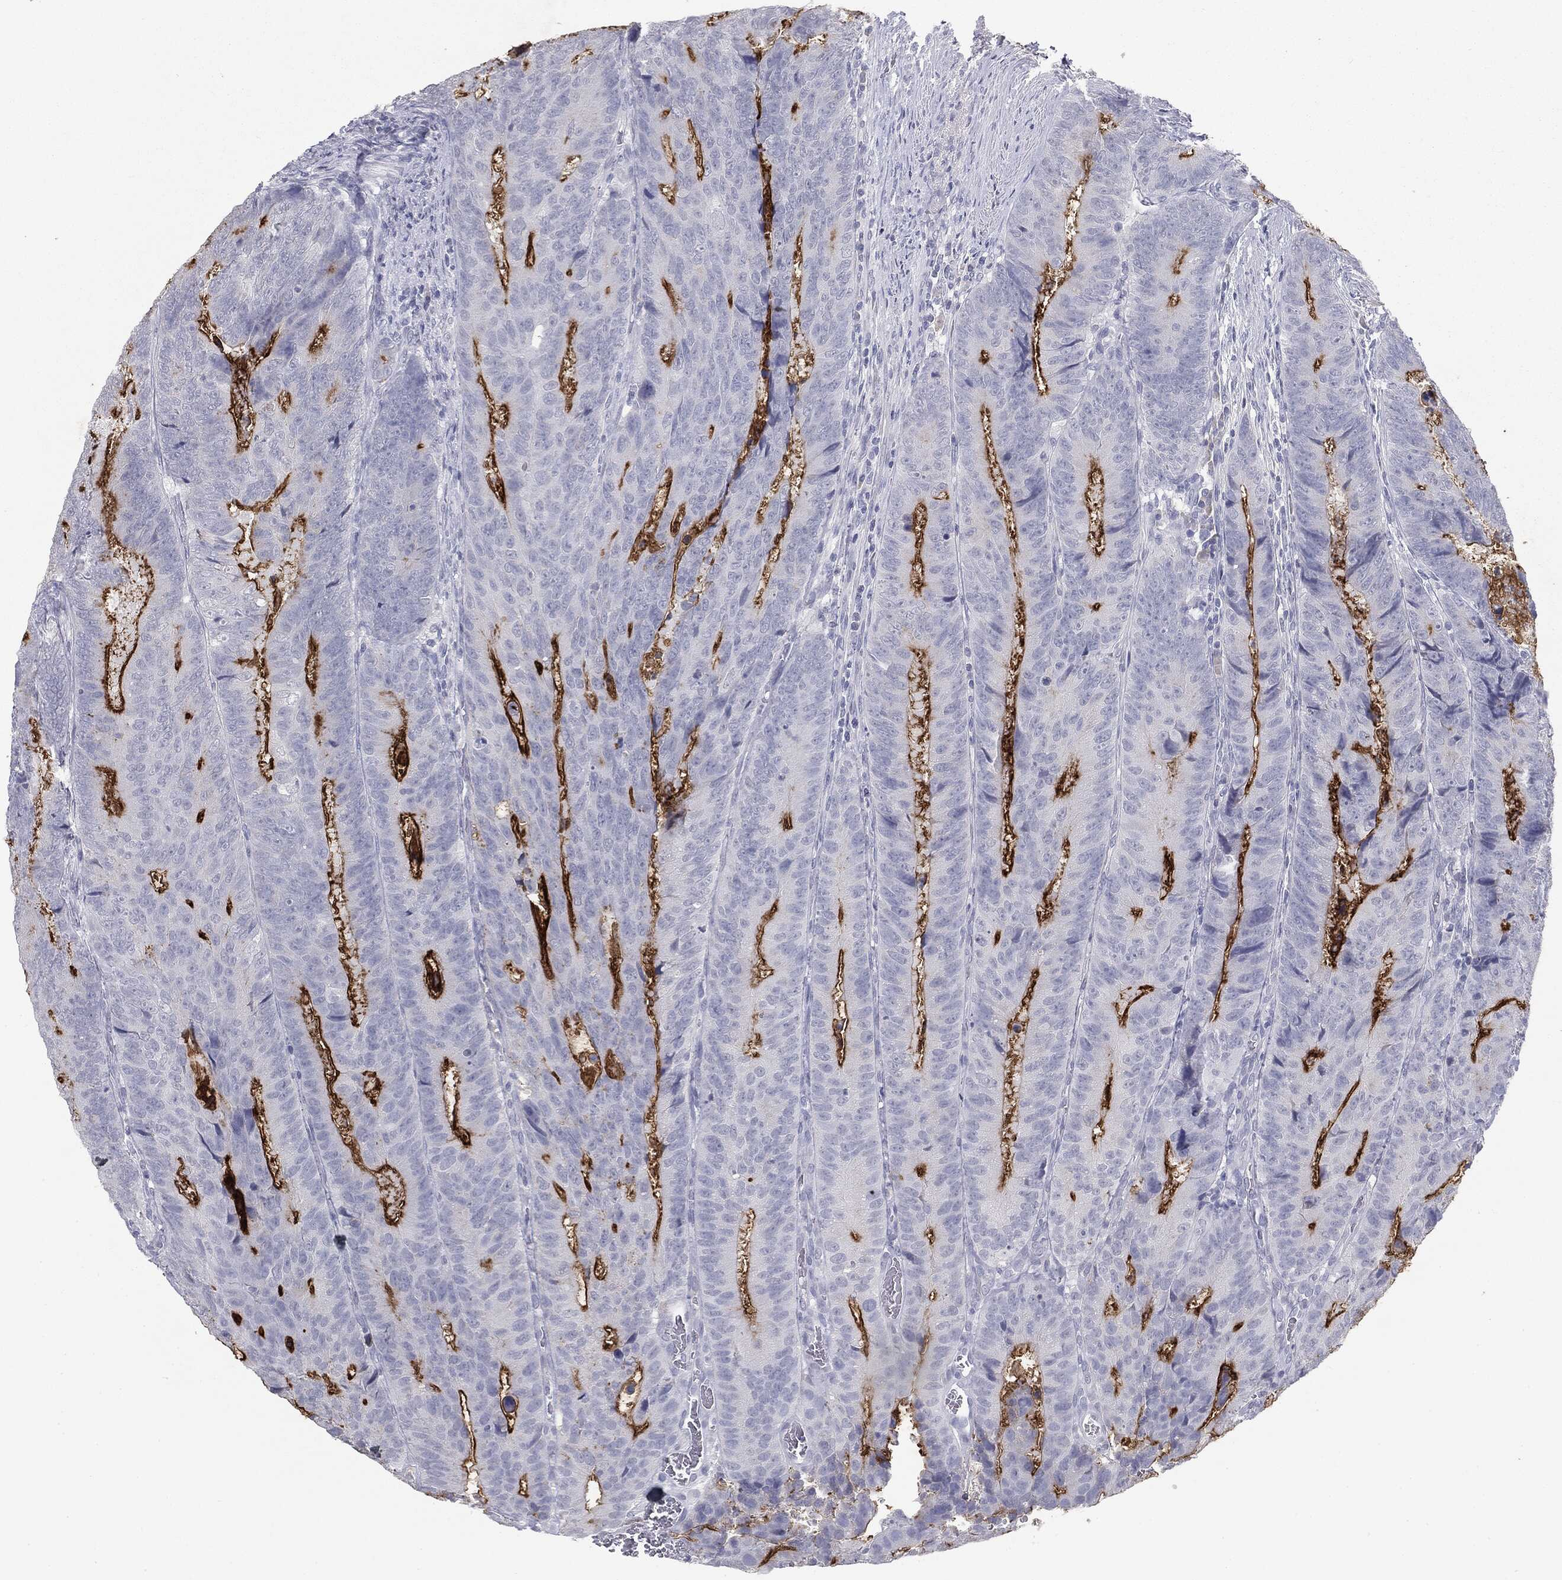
{"staining": {"intensity": "strong", "quantity": "<25%", "location": "cytoplasmic/membranous"}, "tissue": "colorectal cancer", "cell_type": "Tumor cells", "image_type": "cancer", "snomed": [{"axis": "morphology", "description": "Adenocarcinoma, NOS"}, {"axis": "topography", "description": "Colon"}], "caption": "Immunohistochemical staining of colorectal cancer (adenocarcinoma) exhibits medium levels of strong cytoplasmic/membranous staining in approximately <25% of tumor cells.", "gene": "MUC1", "patient": {"sex": "female", "age": 48}}